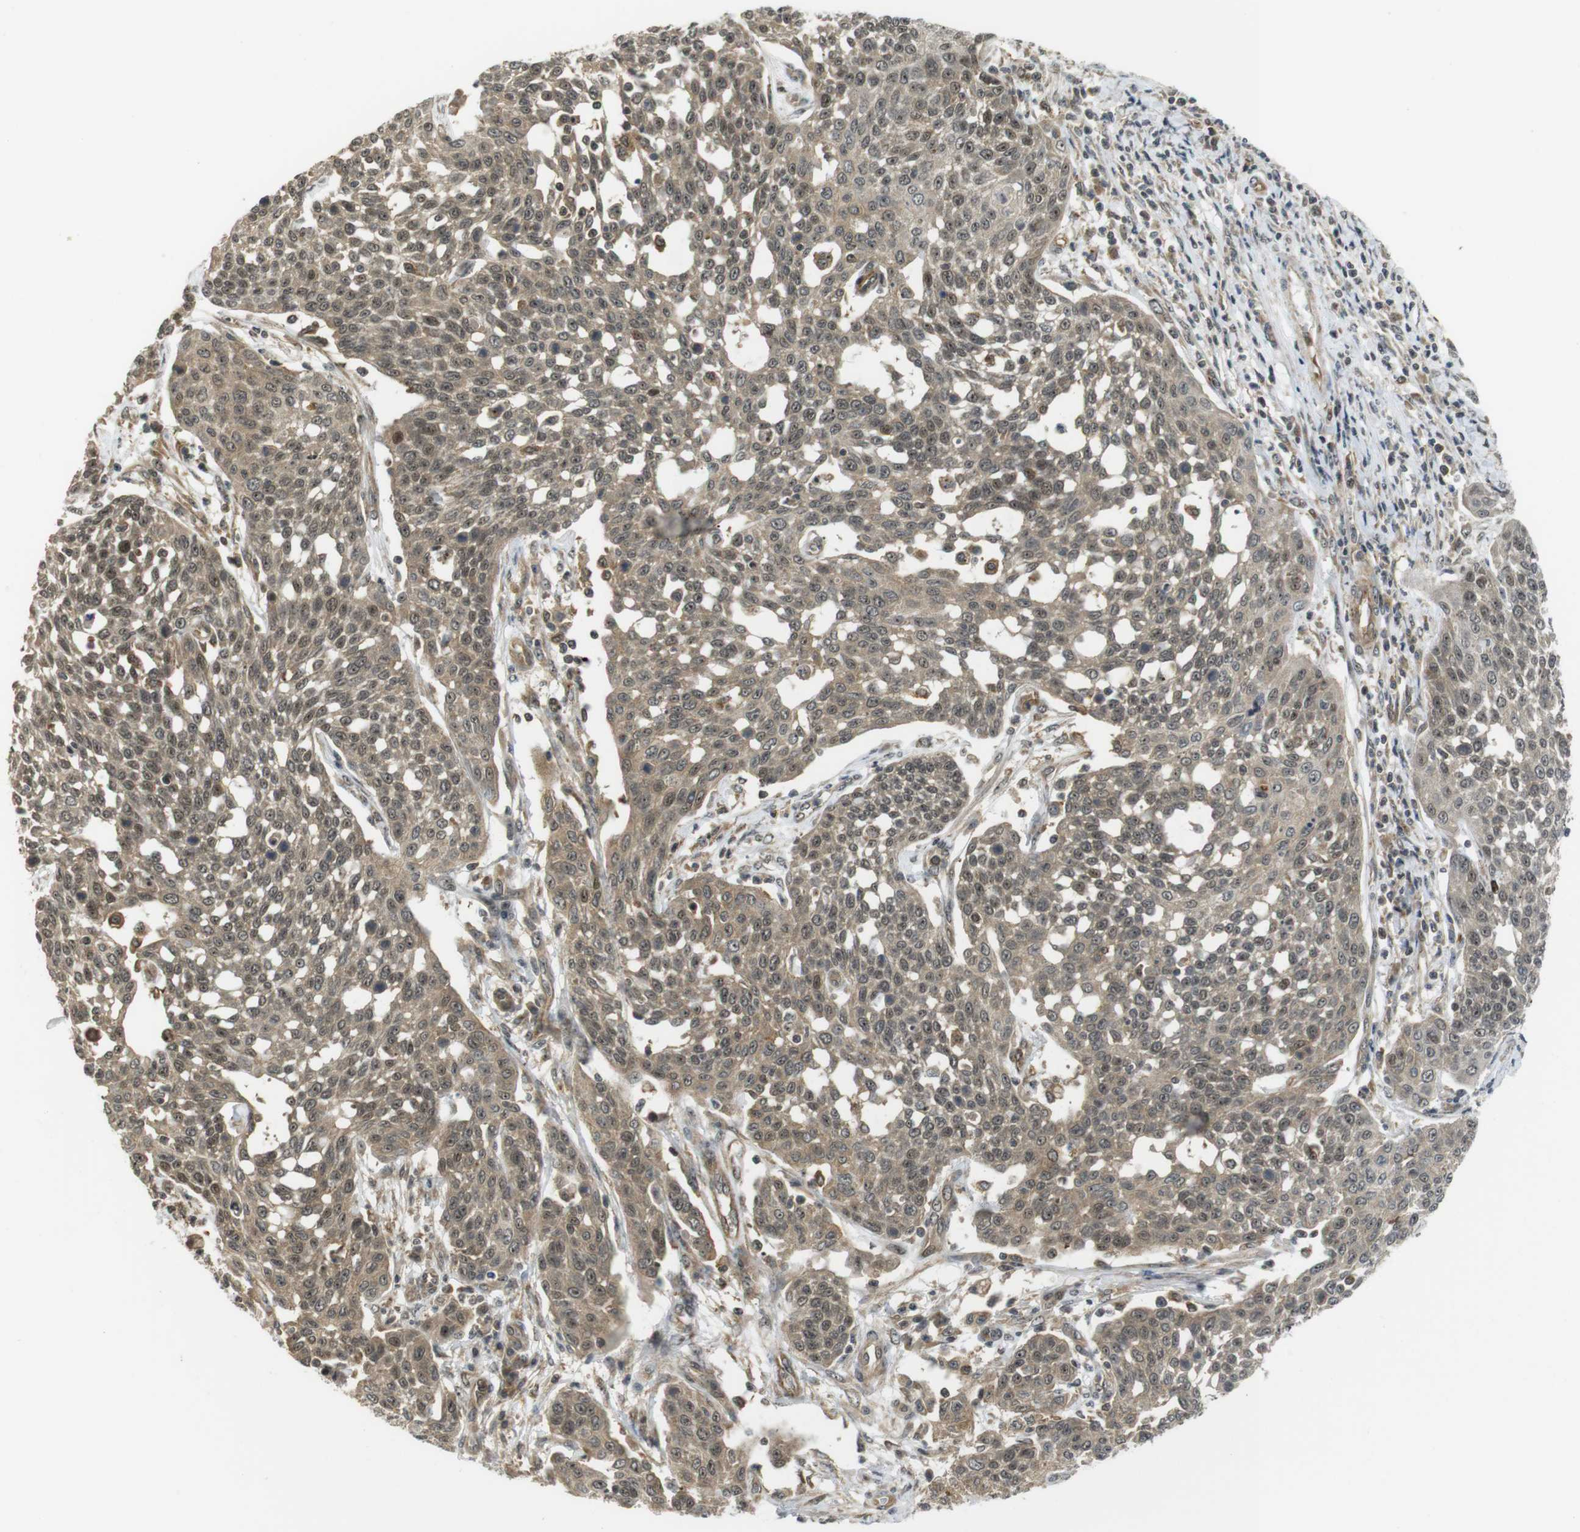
{"staining": {"intensity": "weak", "quantity": ">75%", "location": "cytoplasmic/membranous,nuclear"}, "tissue": "cervical cancer", "cell_type": "Tumor cells", "image_type": "cancer", "snomed": [{"axis": "morphology", "description": "Squamous cell carcinoma, NOS"}, {"axis": "topography", "description": "Cervix"}], "caption": "Human cervical cancer (squamous cell carcinoma) stained with a protein marker displays weak staining in tumor cells.", "gene": "CC2D1A", "patient": {"sex": "female", "age": 34}}